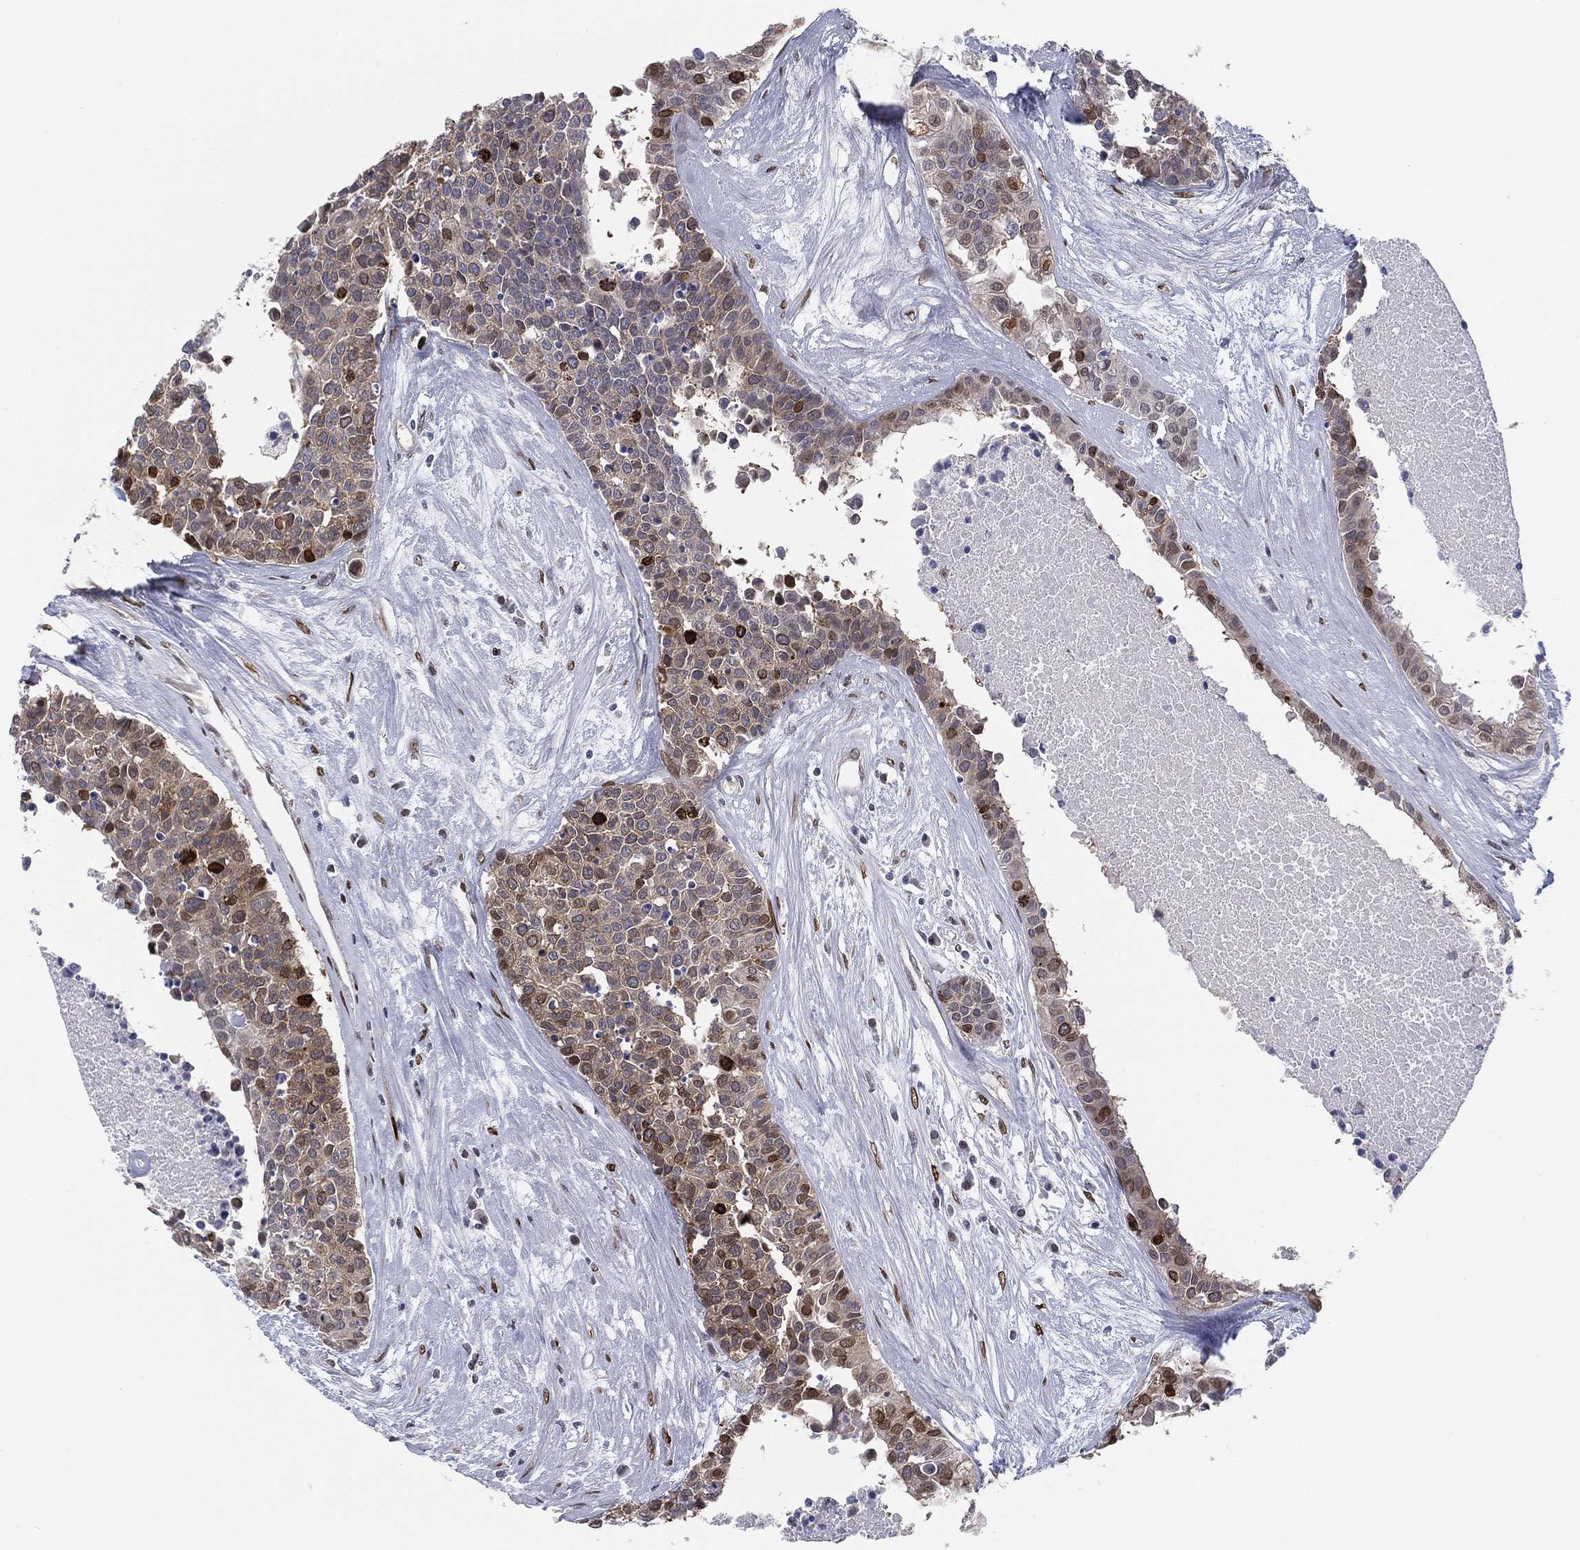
{"staining": {"intensity": "moderate", "quantity": "25%-75%", "location": "nuclear"}, "tissue": "carcinoid", "cell_type": "Tumor cells", "image_type": "cancer", "snomed": [{"axis": "morphology", "description": "Carcinoid, malignant, NOS"}, {"axis": "topography", "description": "Colon"}], "caption": "Immunohistochemistry of malignant carcinoid exhibits medium levels of moderate nuclear expression in approximately 25%-75% of tumor cells.", "gene": "LMNB1", "patient": {"sex": "male", "age": 81}}